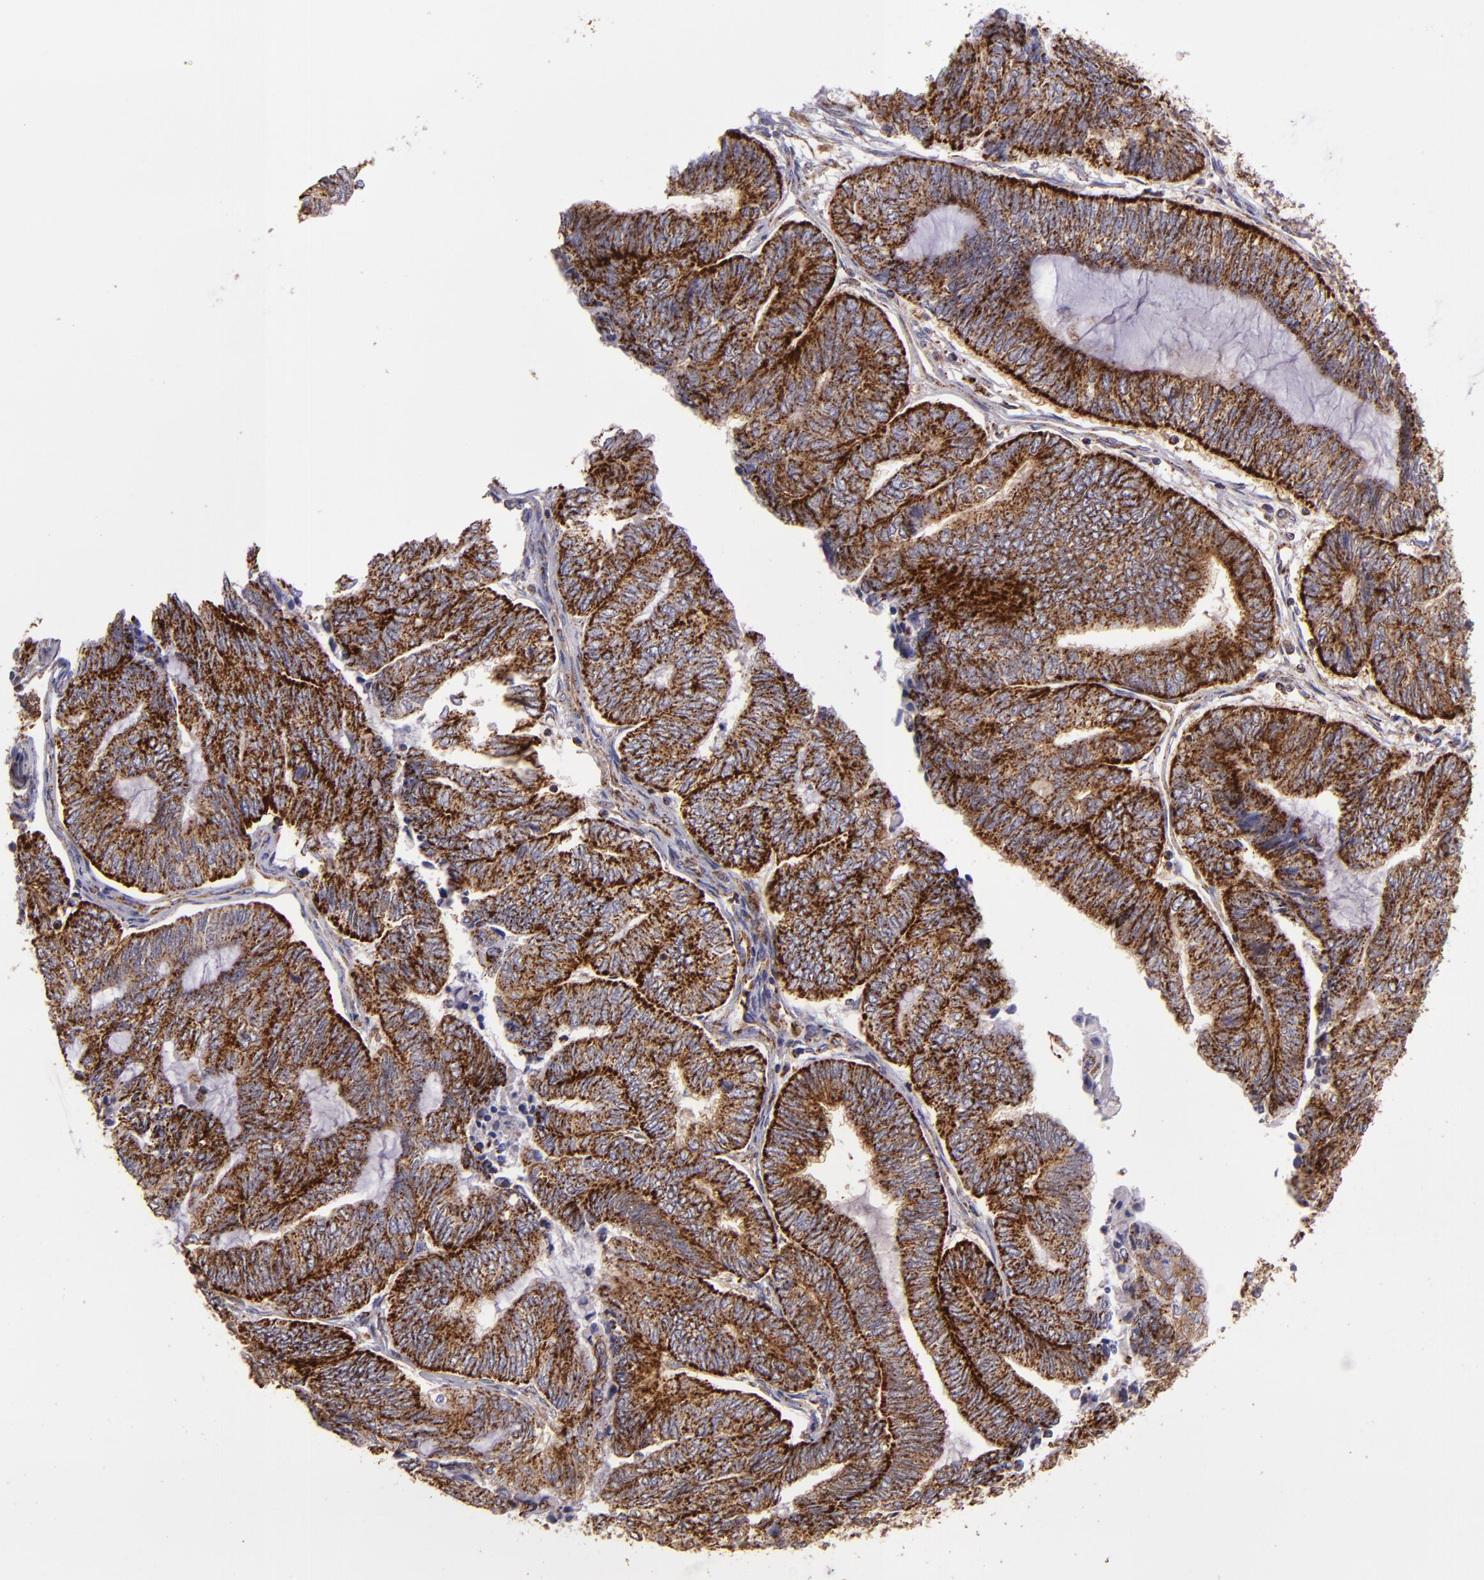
{"staining": {"intensity": "moderate", "quantity": ">75%", "location": "cytoplasmic/membranous"}, "tissue": "endometrial cancer", "cell_type": "Tumor cells", "image_type": "cancer", "snomed": [{"axis": "morphology", "description": "Adenocarcinoma, NOS"}, {"axis": "topography", "description": "Uterus"}, {"axis": "topography", "description": "Endometrium"}], "caption": "Immunohistochemistry (IHC) of endometrial cancer (adenocarcinoma) reveals medium levels of moderate cytoplasmic/membranous positivity in approximately >75% of tumor cells.", "gene": "HSPD1", "patient": {"sex": "female", "age": 70}}